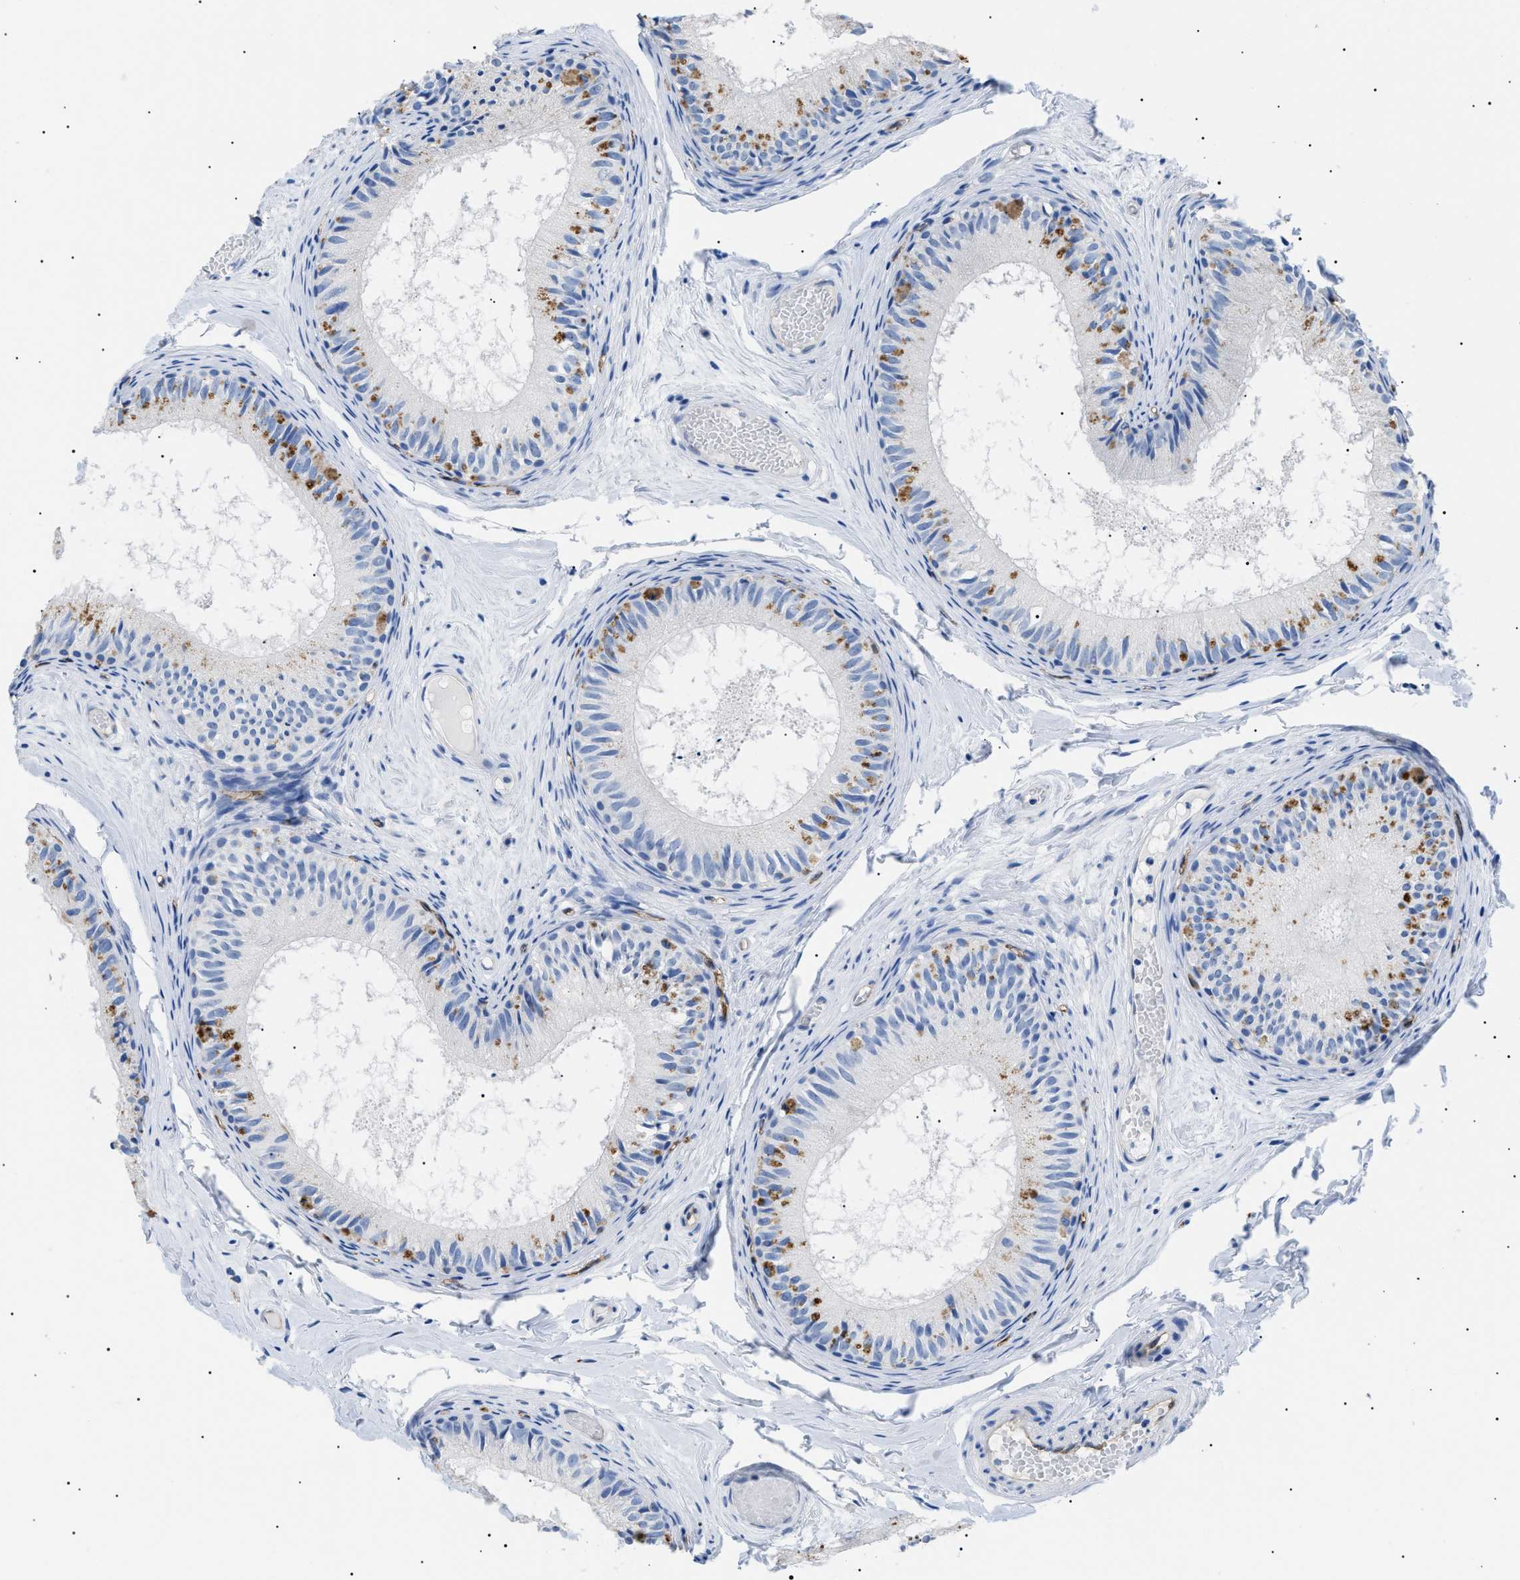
{"staining": {"intensity": "moderate", "quantity": "<25%", "location": "cytoplasmic/membranous"}, "tissue": "epididymis", "cell_type": "Glandular cells", "image_type": "normal", "snomed": [{"axis": "morphology", "description": "Normal tissue, NOS"}, {"axis": "topography", "description": "Epididymis"}], "caption": "Protein staining of benign epididymis displays moderate cytoplasmic/membranous expression in approximately <25% of glandular cells. (Brightfield microscopy of DAB IHC at high magnification).", "gene": "PODXL", "patient": {"sex": "male", "age": 46}}